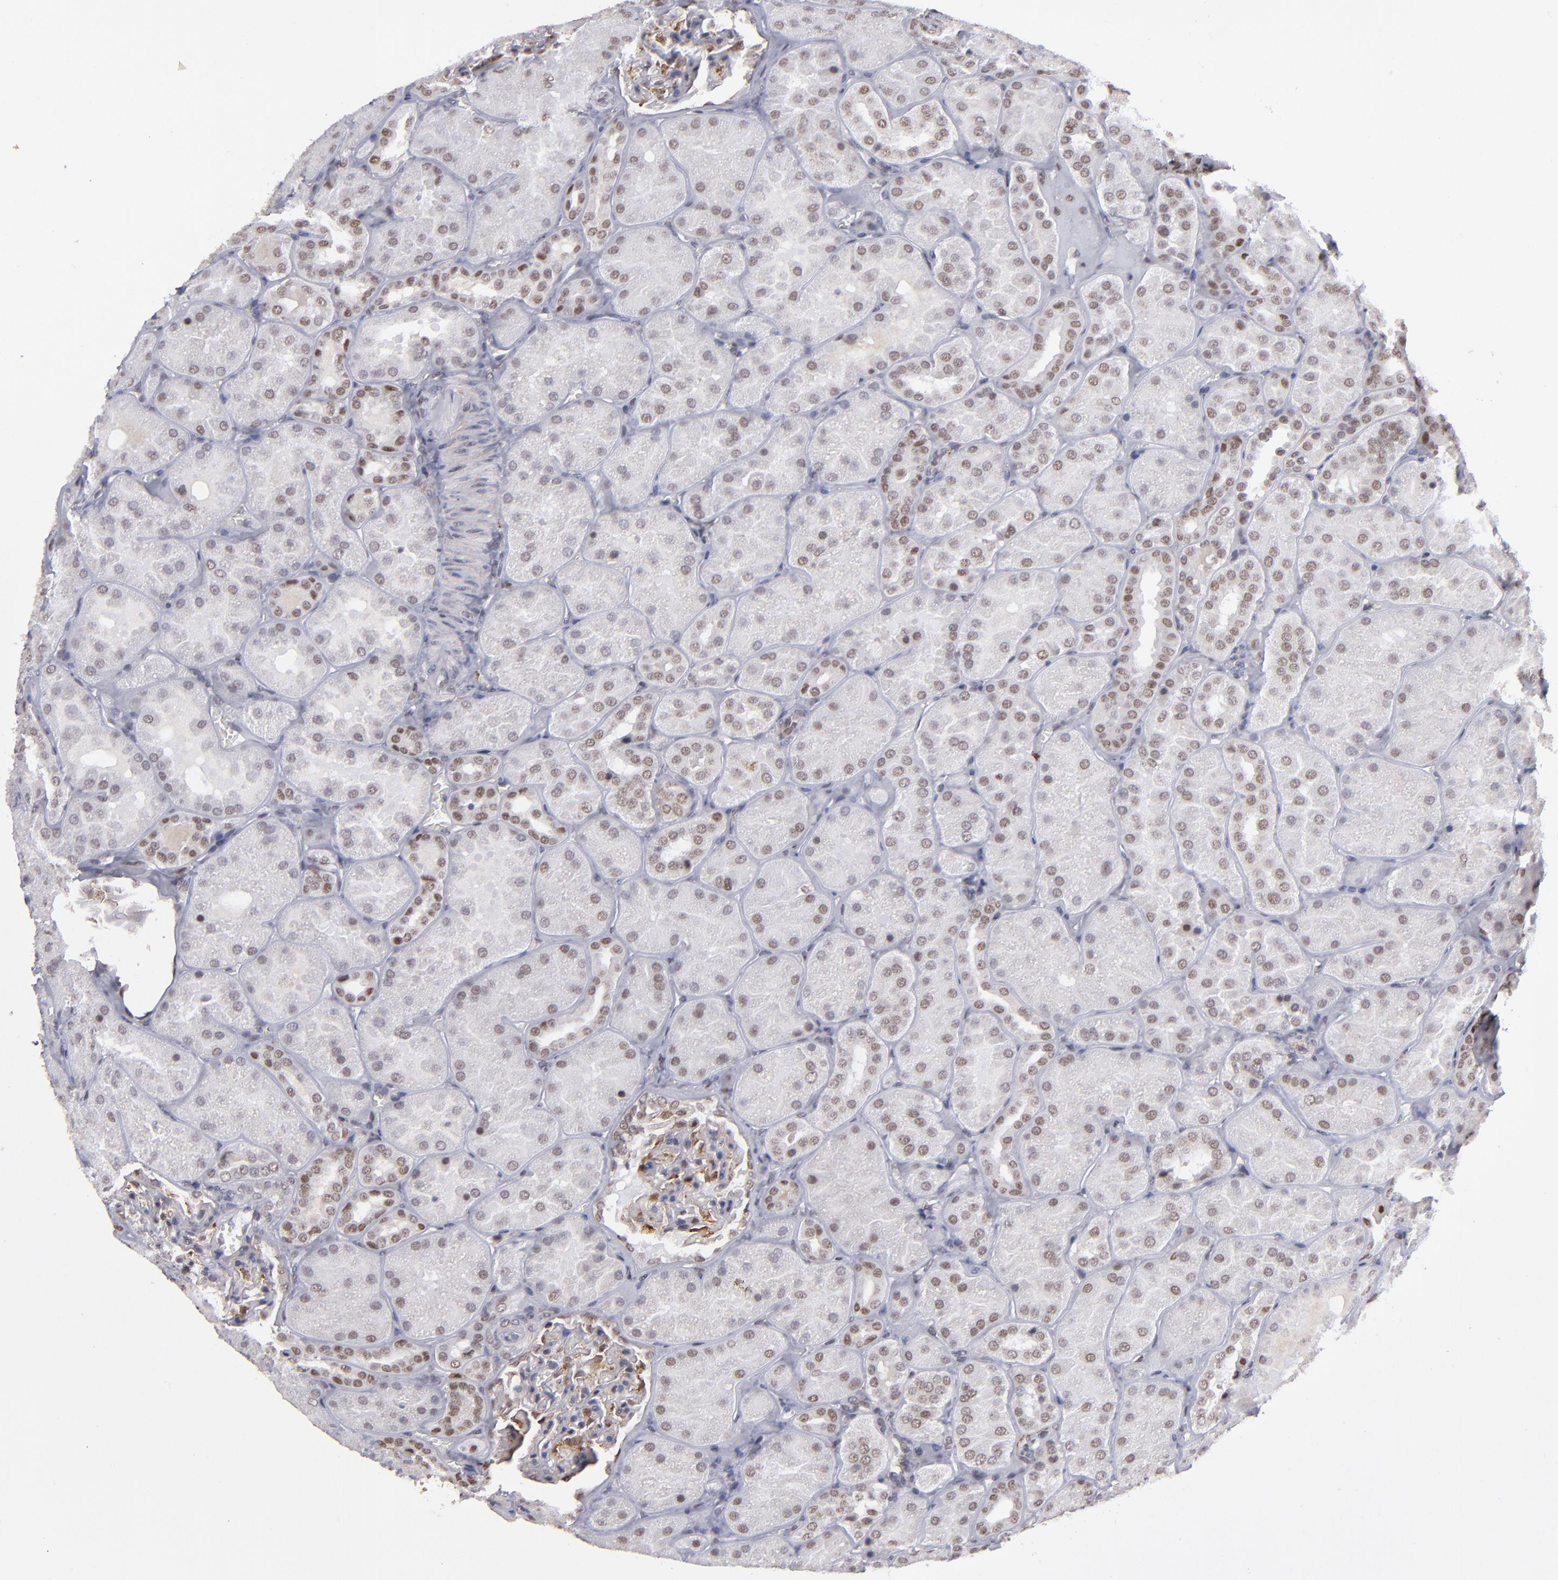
{"staining": {"intensity": "moderate", "quantity": "<25%", "location": "nuclear"}, "tissue": "kidney", "cell_type": "Cells in glomeruli", "image_type": "normal", "snomed": [{"axis": "morphology", "description": "Normal tissue, NOS"}, {"axis": "topography", "description": "Kidney"}], "caption": "An IHC photomicrograph of normal tissue is shown. Protein staining in brown shows moderate nuclear positivity in kidney within cells in glomeruli. Nuclei are stained in blue.", "gene": "RREB1", "patient": {"sex": "male", "age": 28}}